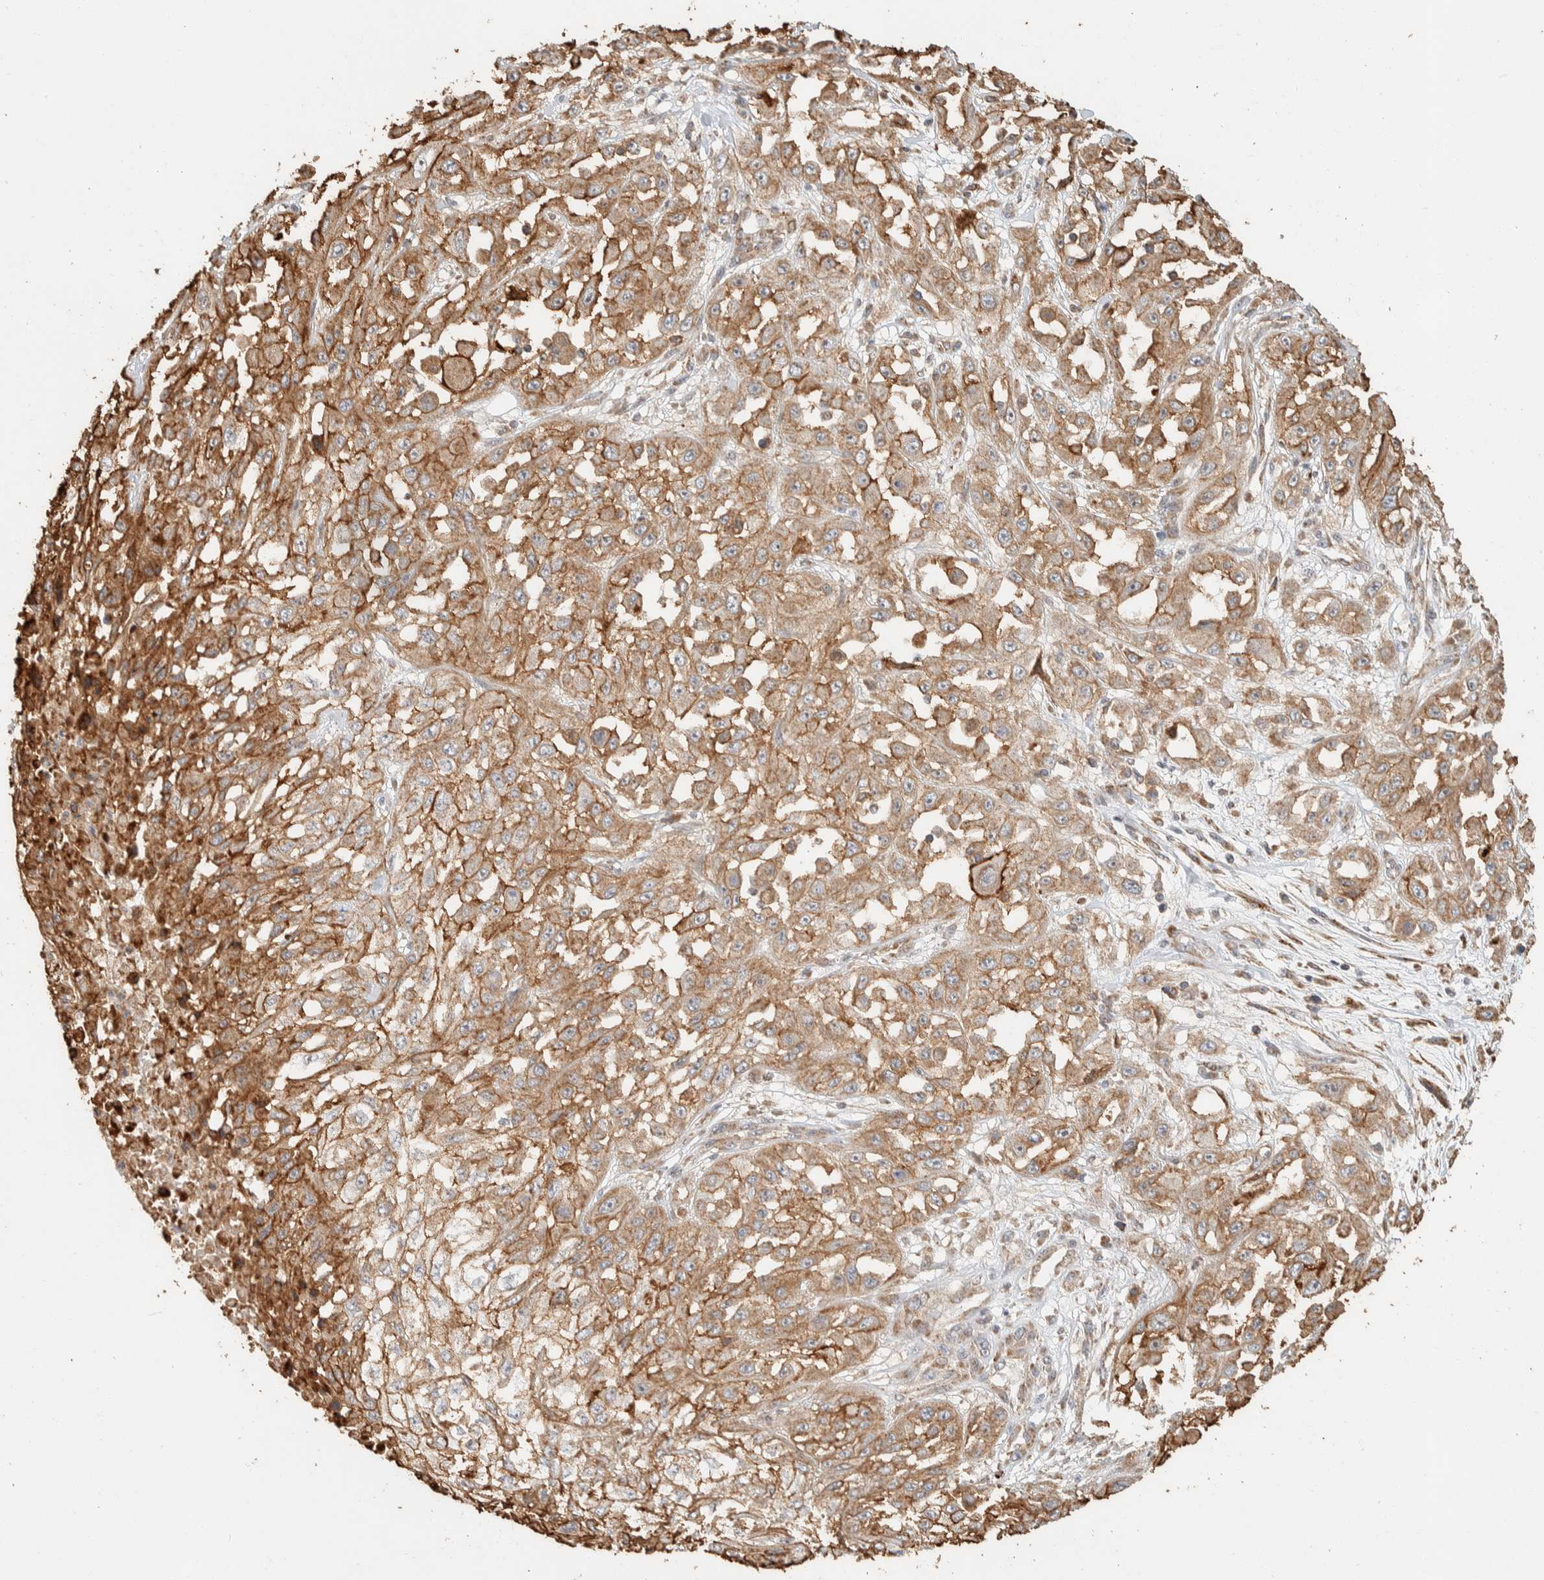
{"staining": {"intensity": "moderate", "quantity": ">75%", "location": "cytoplasmic/membranous"}, "tissue": "skin cancer", "cell_type": "Tumor cells", "image_type": "cancer", "snomed": [{"axis": "morphology", "description": "Squamous cell carcinoma, NOS"}, {"axis": "morphology", "description": "Squamous cell carcinoma, metastatic, NOS"}, {"axis": "topography", "description": "Skin"}, {"axis": "topography", "description": "Lymph node"}], "caption": "An immunohistochemistry histopathology image of neoplastic tissue is shown. Protein staining in brown labels moderate cytoplasmic/membranous positivity in skin cancer within tumor cells. (Brightfield microscopy of DAB IHC at high magnification).", "gene": "KIF9", "patient": {"sex": "male", "age": 75}}